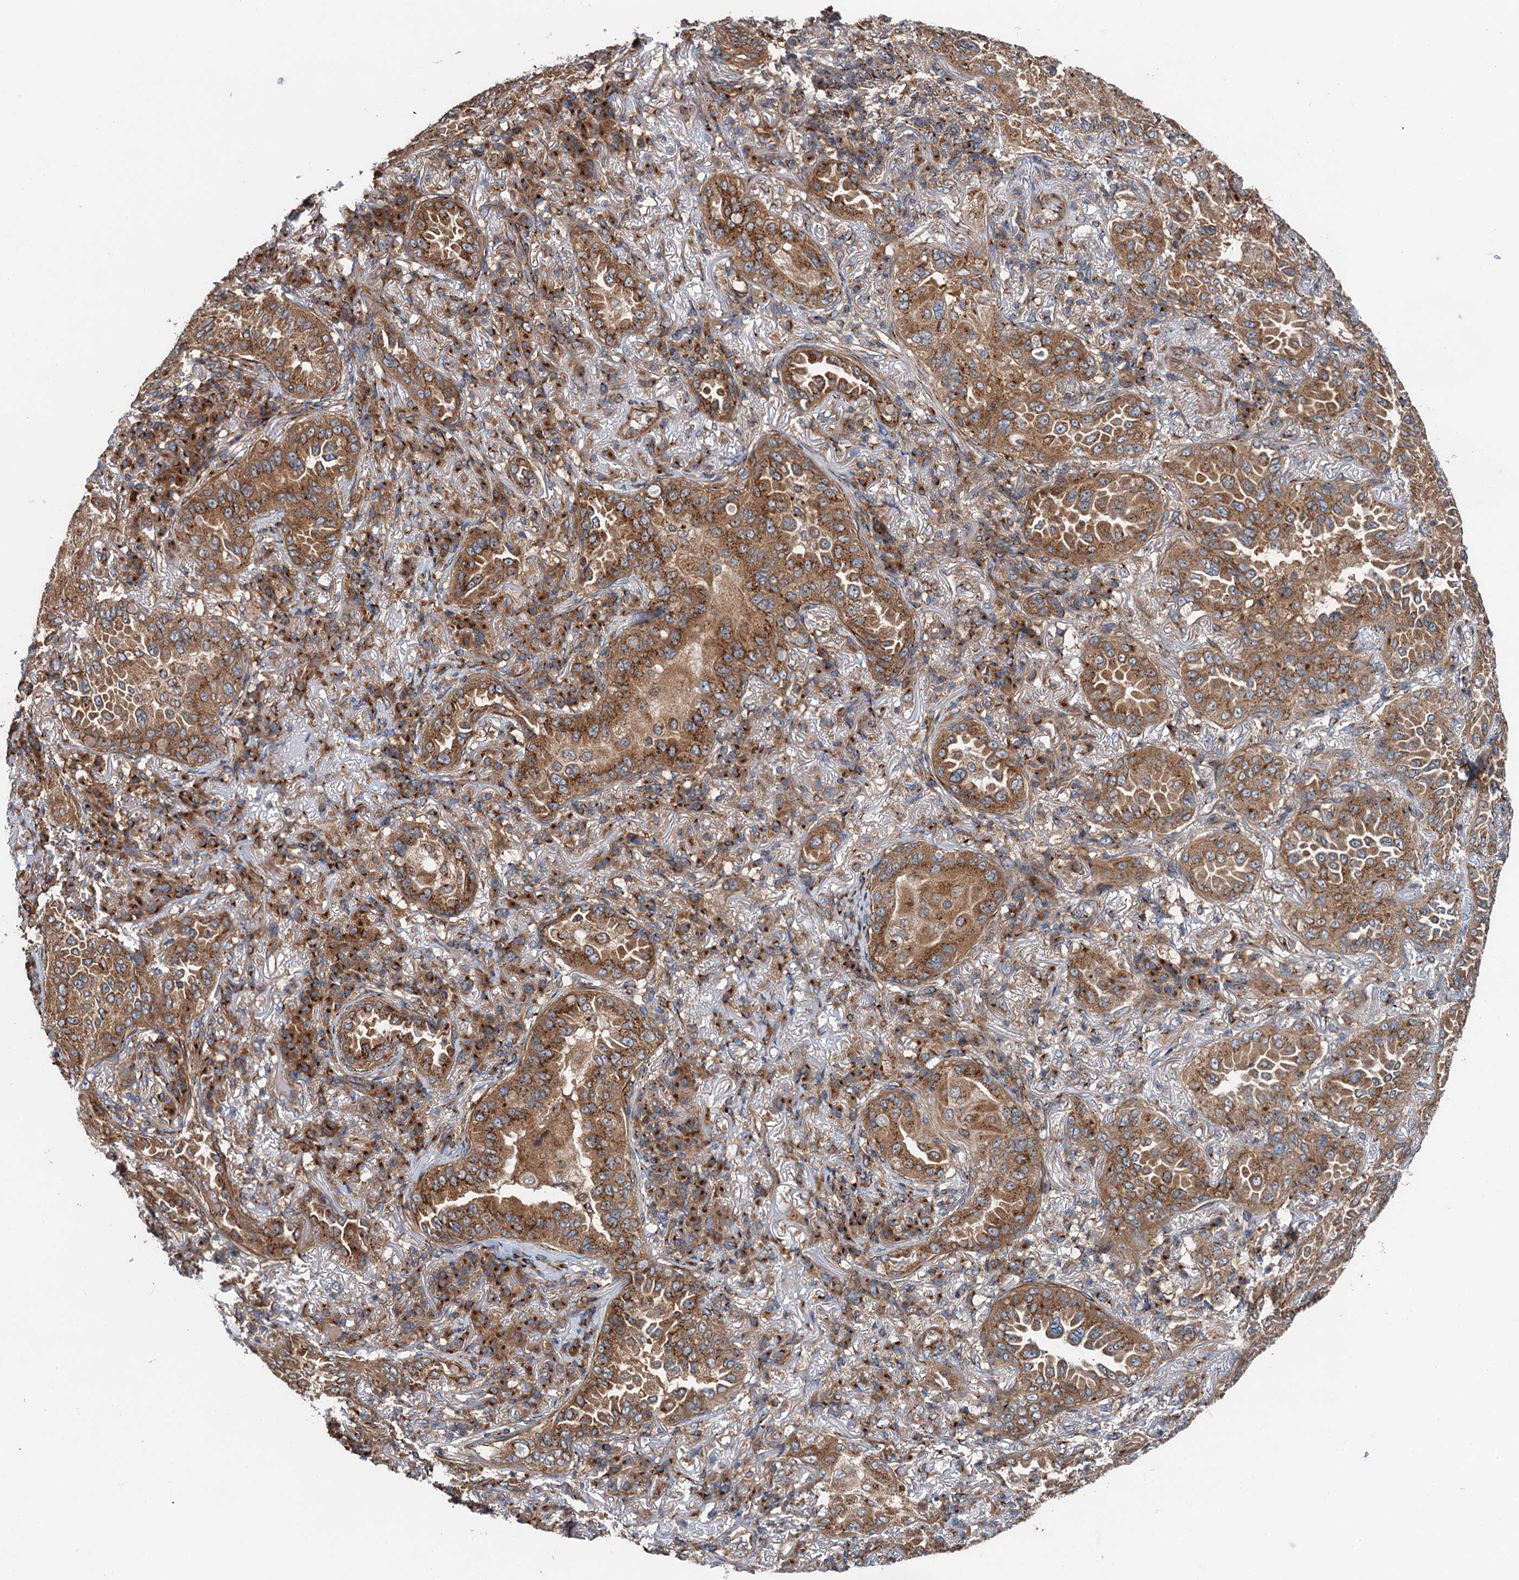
{"staining": {"intensity": "moderate", "quantity": ">75%", "location": "cytoplasmic/membranous"}, "tissue": "lung cancer", "cell_type": "Tumor cells", "image_type": "cancer", "snomed": [{"axis": "morphology", "description": "Adenocarcinoma, NOS"}, {"axis": "topography", "description": "Lung"}], "caption": "A photomicrograph of human adenocarcinoma (lung) stained for a protein exhibits moderate cytoplasmic/membranous brown staining in tumor cells. The staining was performed using DAB (3,3'-diaminobenzidine), with brown indicating positive protein expression. Nuclei are stained blue with hematoxylin.", "gene": "ANKRD26", "patient": {"sex": "female", "age": 69}}